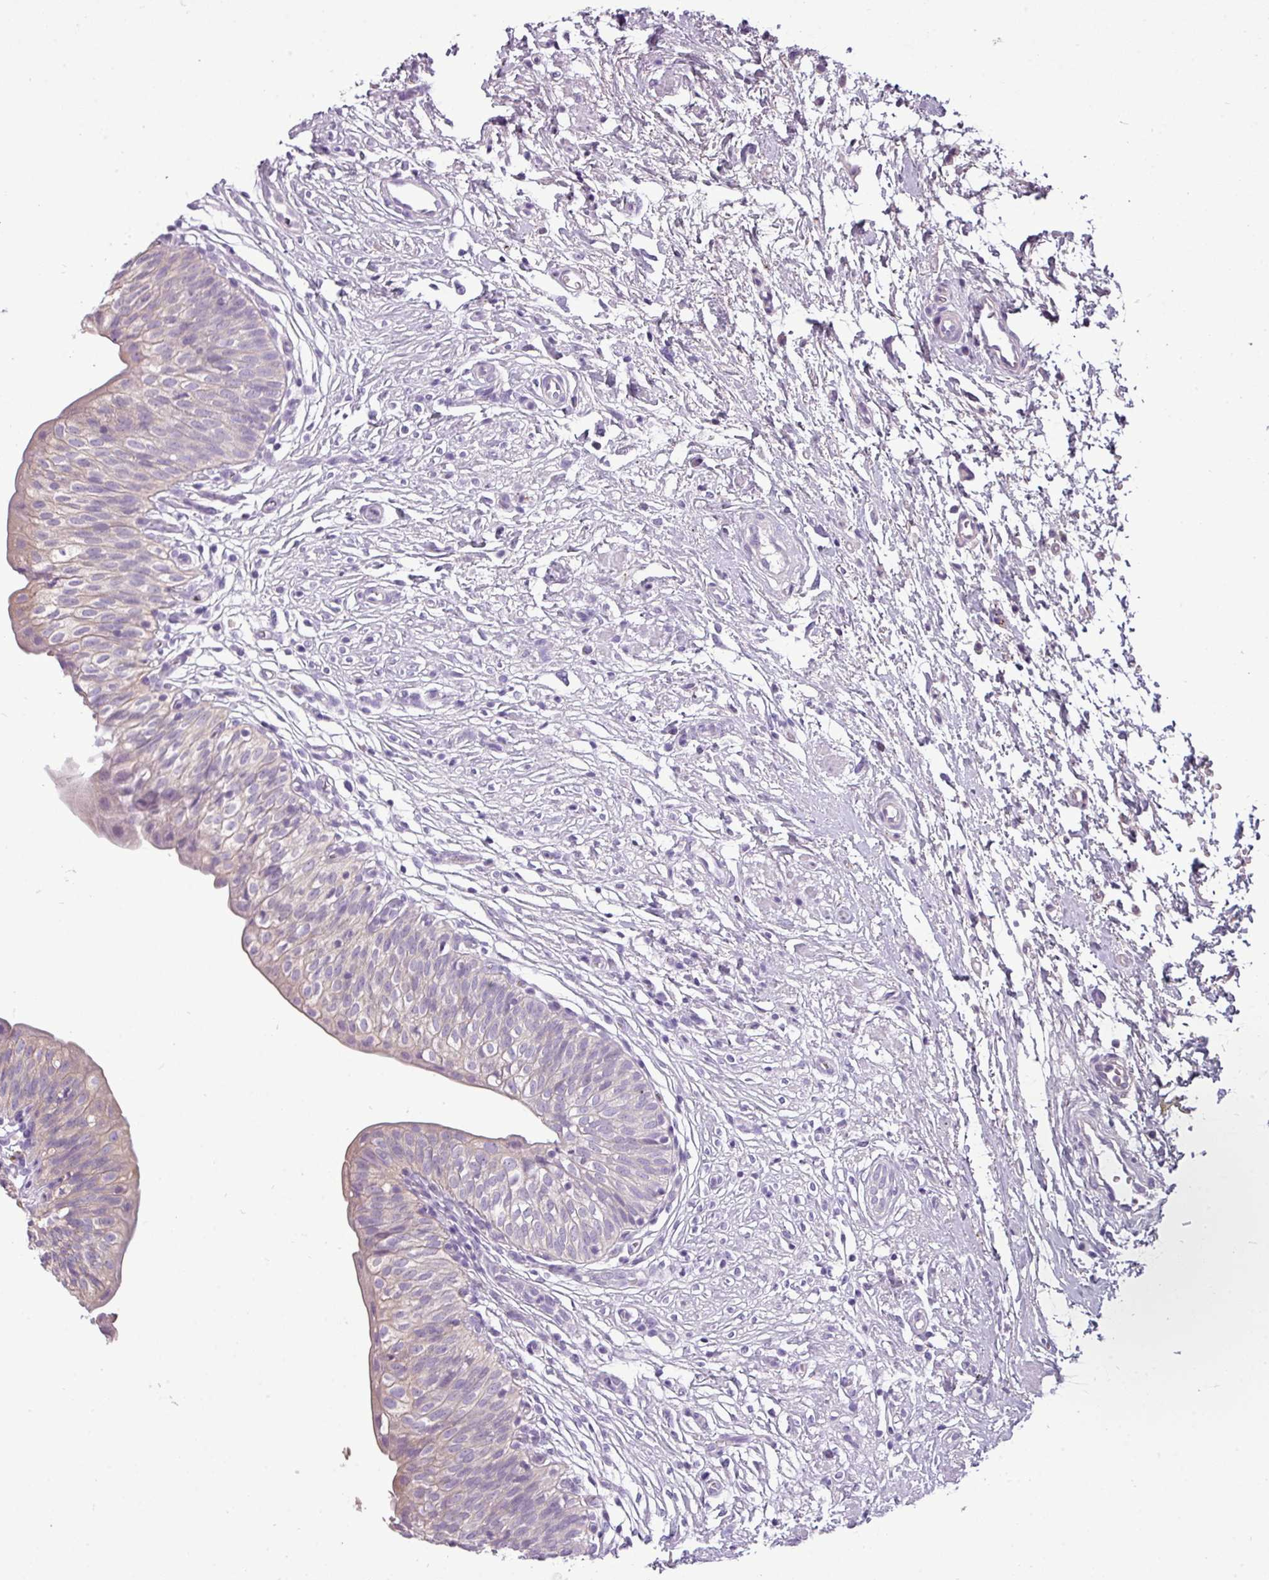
{"staining": {"intensity": "negative", "quantity": "none", "location": "none"}, "tissue": "urinary bladder", "cell_type": "Urothelial cells", "image_type": "normal", "snomed": [{"axis": "morphology", "description": "Normal tissue, NOS"}, {"axis": "topography", "description": "Urinary bladder"}], "caption": "A high-resolution image shows IHC staining of unremarkable urinary bladder, which reveals no significant expression in urothelial cells.", "gene": "DNAAF9", "patient": {"sex": "male", "age": 55}}